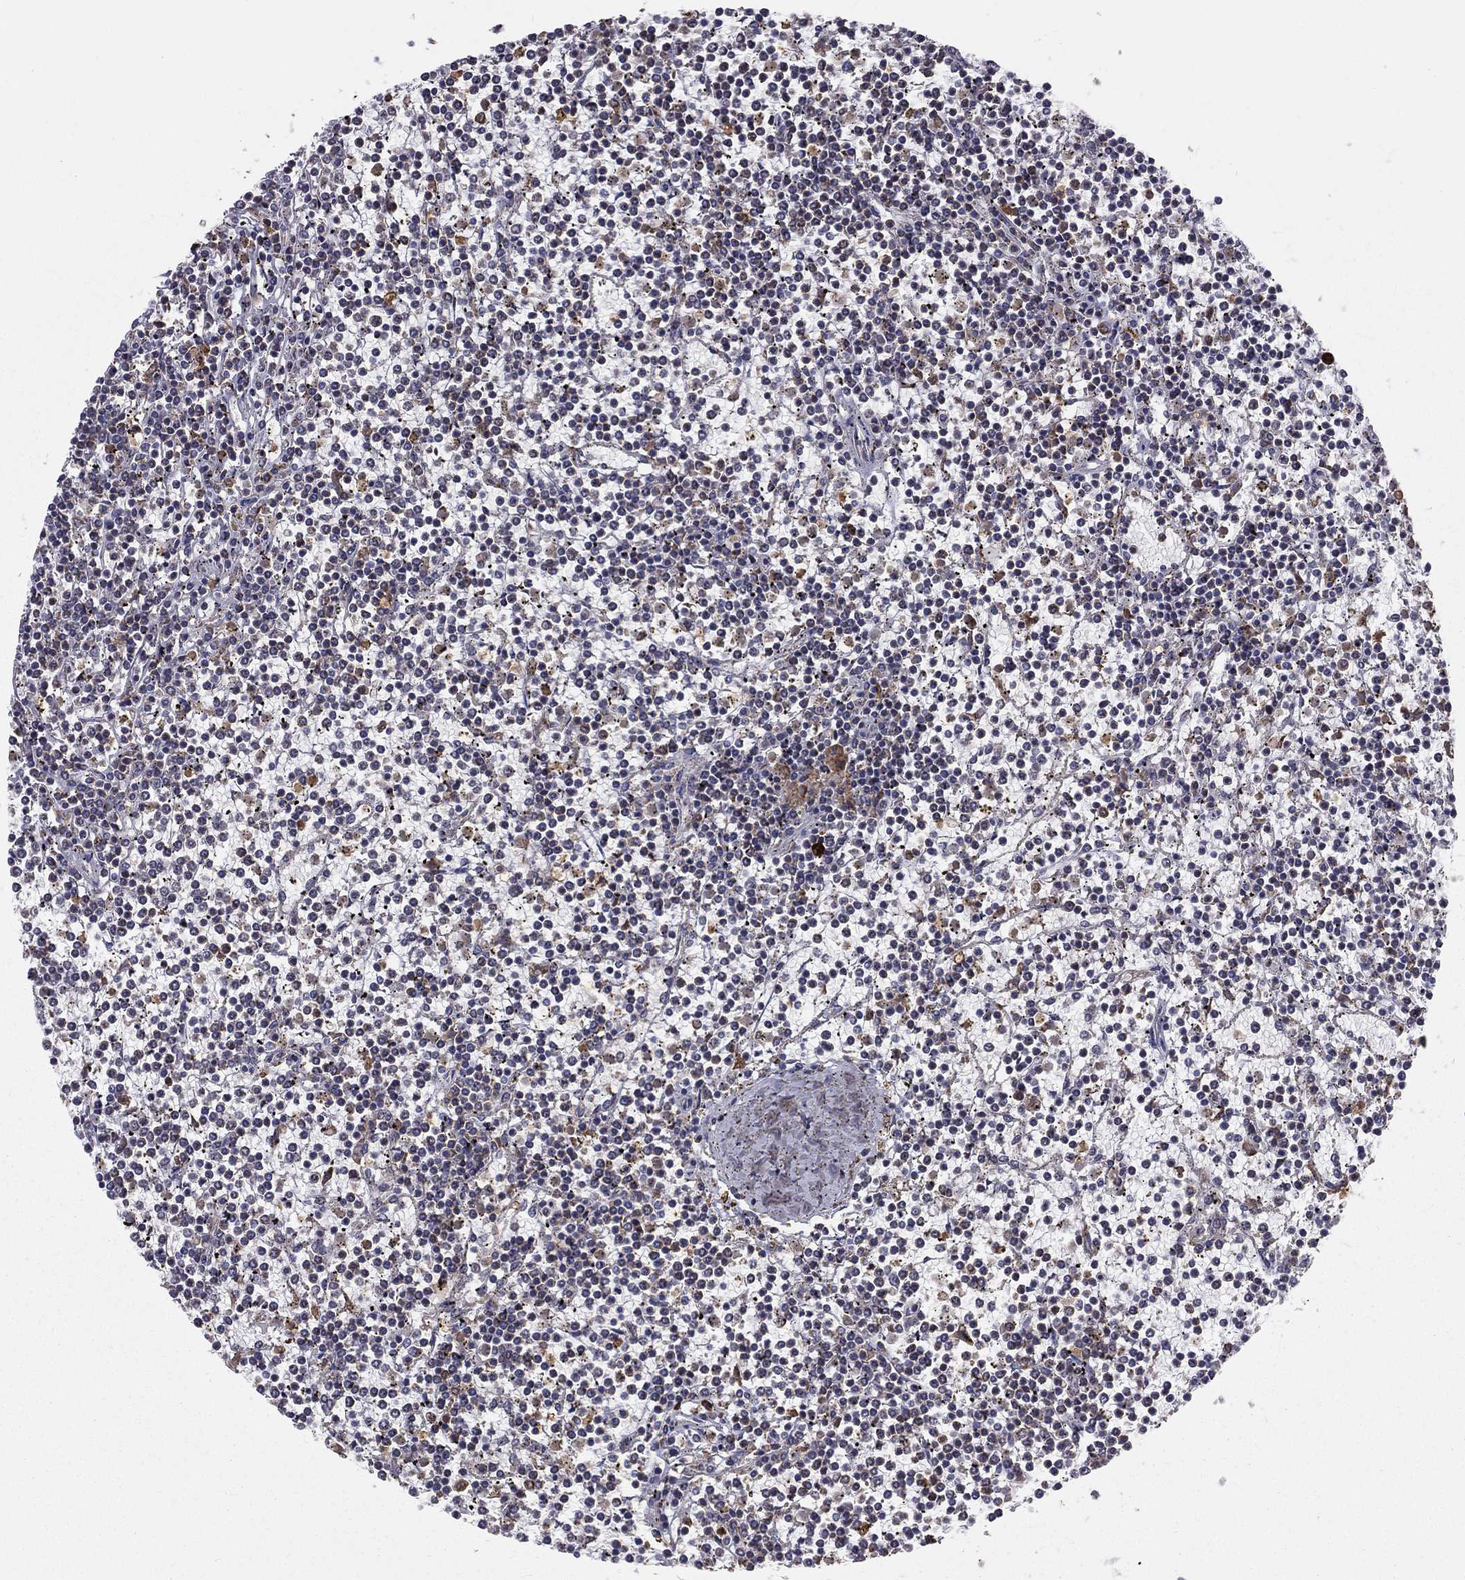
{"staining": {"intensity": "negative", "quantity": "none", "location": "none"}, "tissue": "lymphoma", "cell_type": "Tumor cells", "image_type": "cancer", "snomed": [{"axis": "morphology", "description": "Malignant lymphoma, non-Hodgkin's type, Low grade"}, {"axis": "topography", "description": "Spleen"}], "caption": "Tumor cells are negative for protein expression in human low-grade malignant lymphoma, non-Hodgkin's type. (Stains: DAB immunohistochemistry with hematoxylin counter stain, Microscopy: brightfield microscopy at high magnification).", "gene": "PRDX4", "patient": {"sex": "female", "age": 19}}